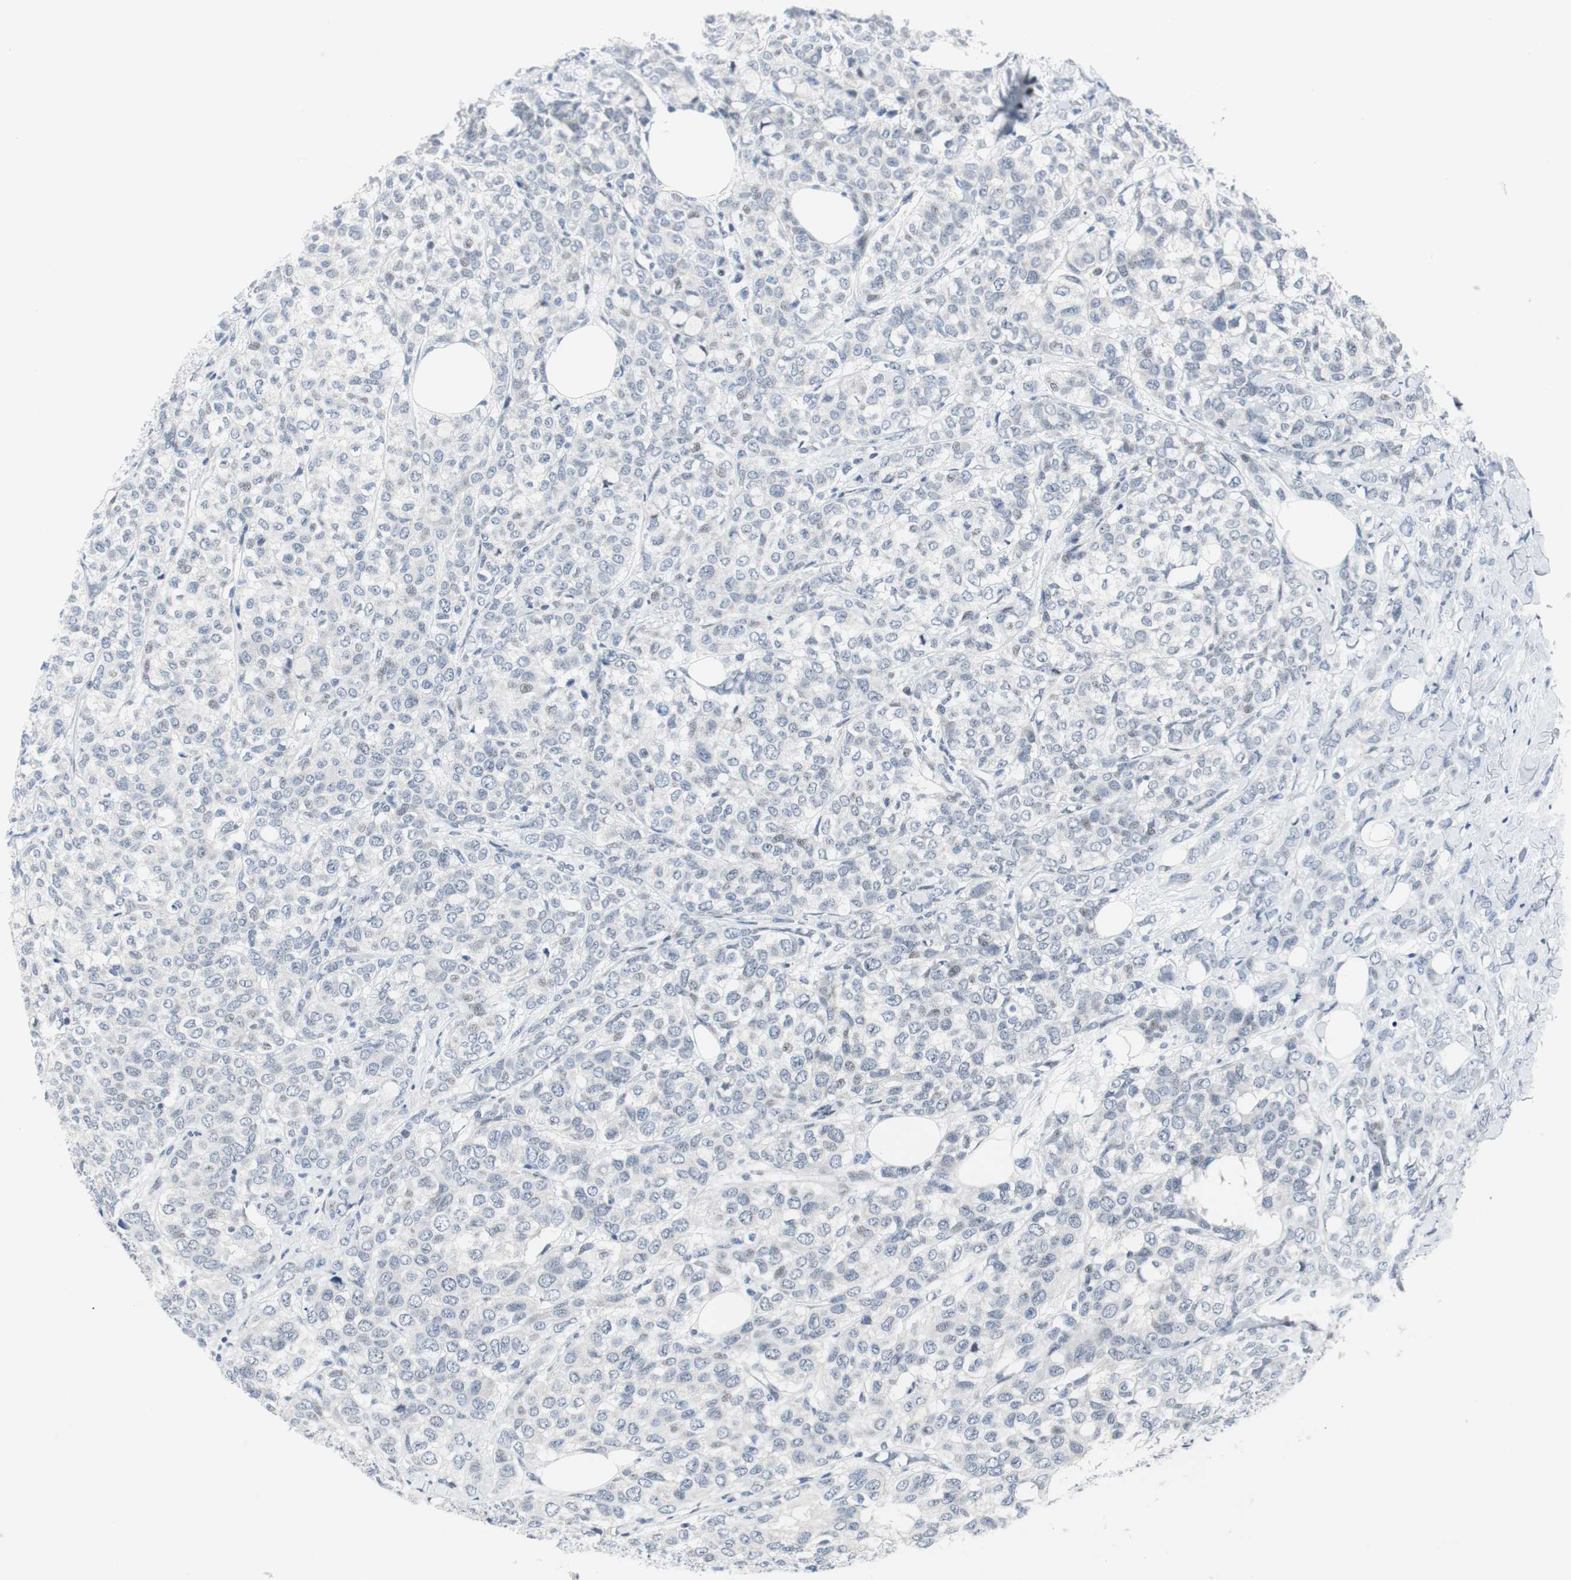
{"staining": {"intensity": "negative", "quantity": "none", "location": "none"}, "tissue": "breast cancer", "cell_type": "Tumor cells", "image_type": "cancer", "snomed": [{"axis": "morphology", "description": "Lobular carcinoma"}, {"axis": "topography", "description": "Breast"}], "caption": "Tumor cells show no significant positivity in lobular carcinoma (breast).", "gene": "MTA1", "patient": {"sex": "female", "age": 60}}